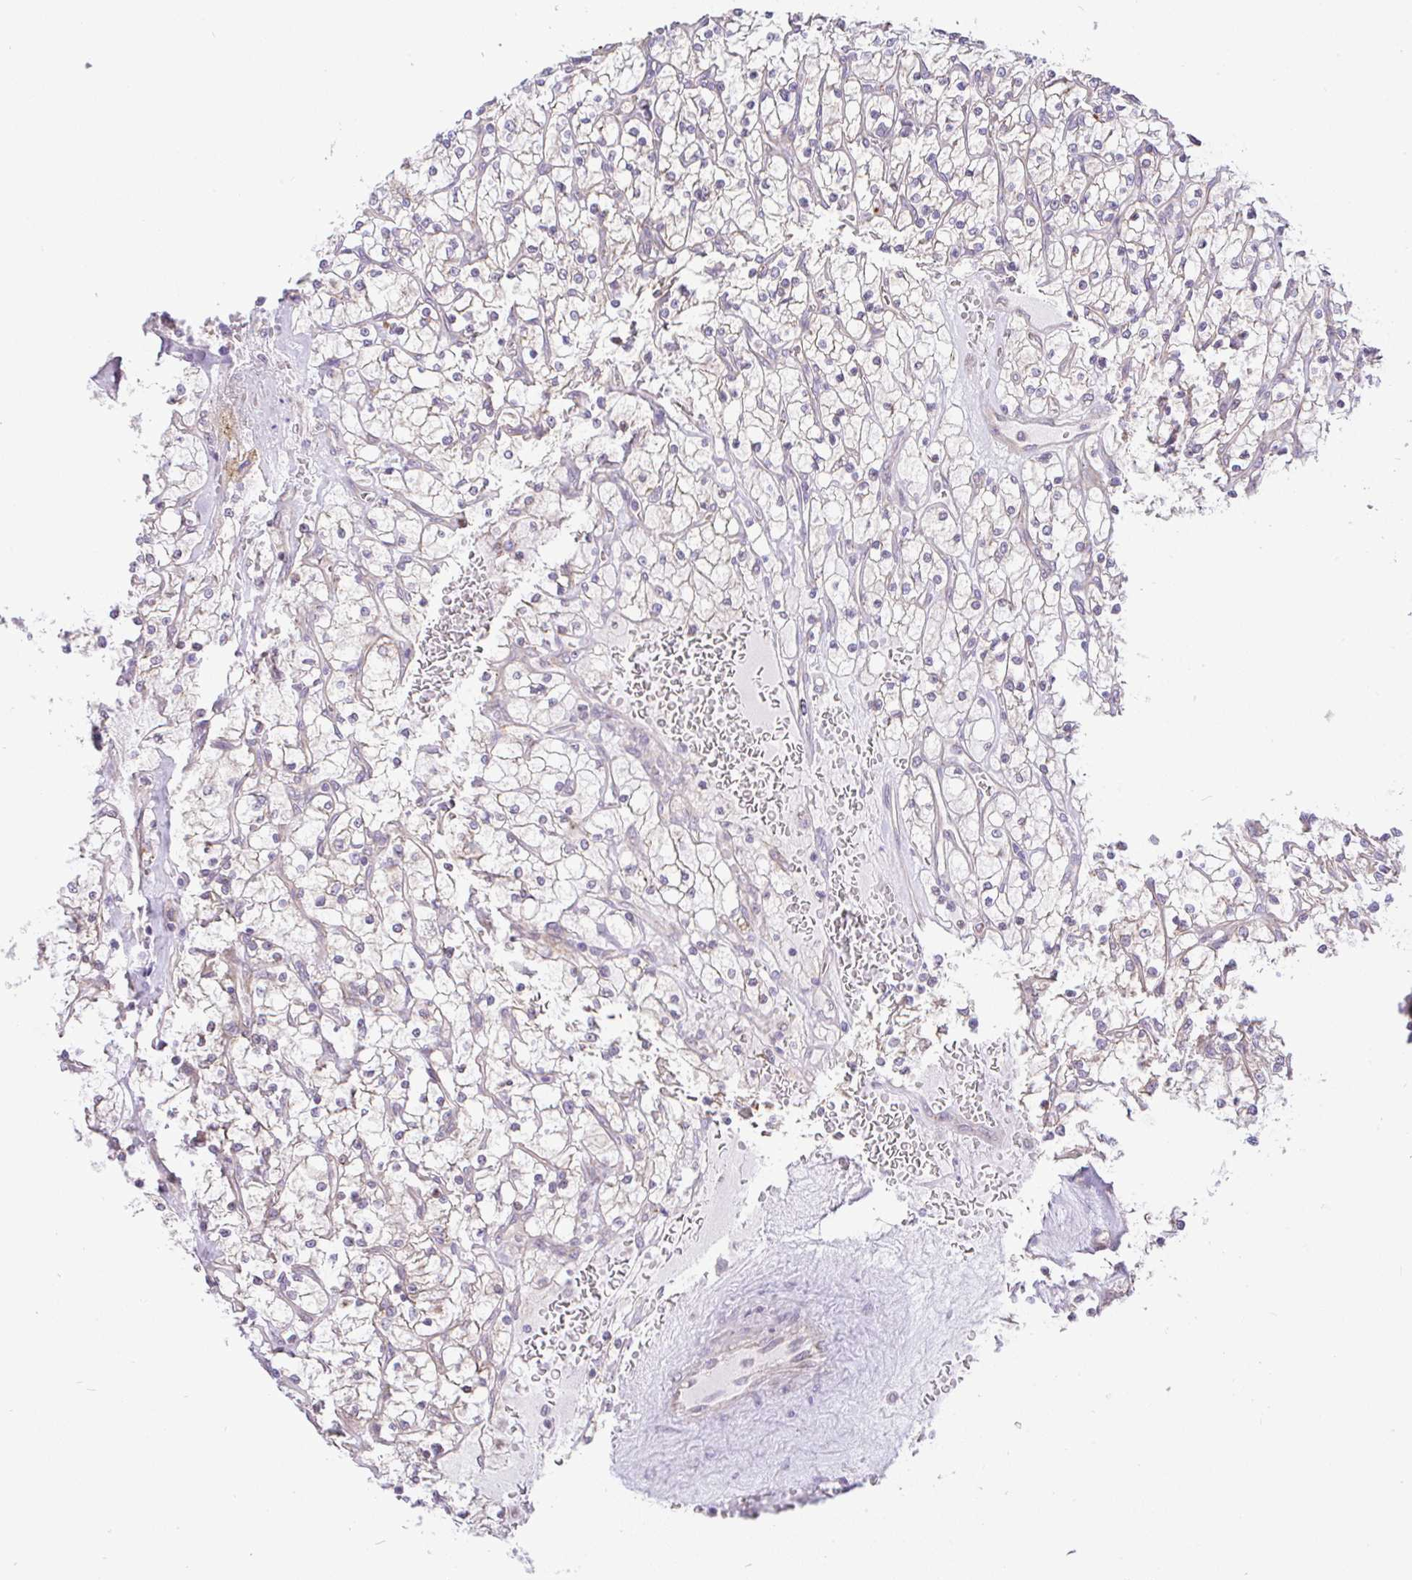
{"staining": {"intensity": "negative", "quantity": "none", "location": "none"}, "tissue": "renal cancer", "cell_type": "Tumor cells", "image_type": "cancer", "snomed": [{"axis": "morphology", "description": "Adenocarcinoma, NOS"}, {"axis": "topography", "description": "Kidney"}], "caption": "This is an immunohistochemistry (IHC) micrograph of human adenocarcinoma (renal). There is no staining in tumor cells.", "gene": "DLEU7", "patient": {"sex": "female", "age": 64}}